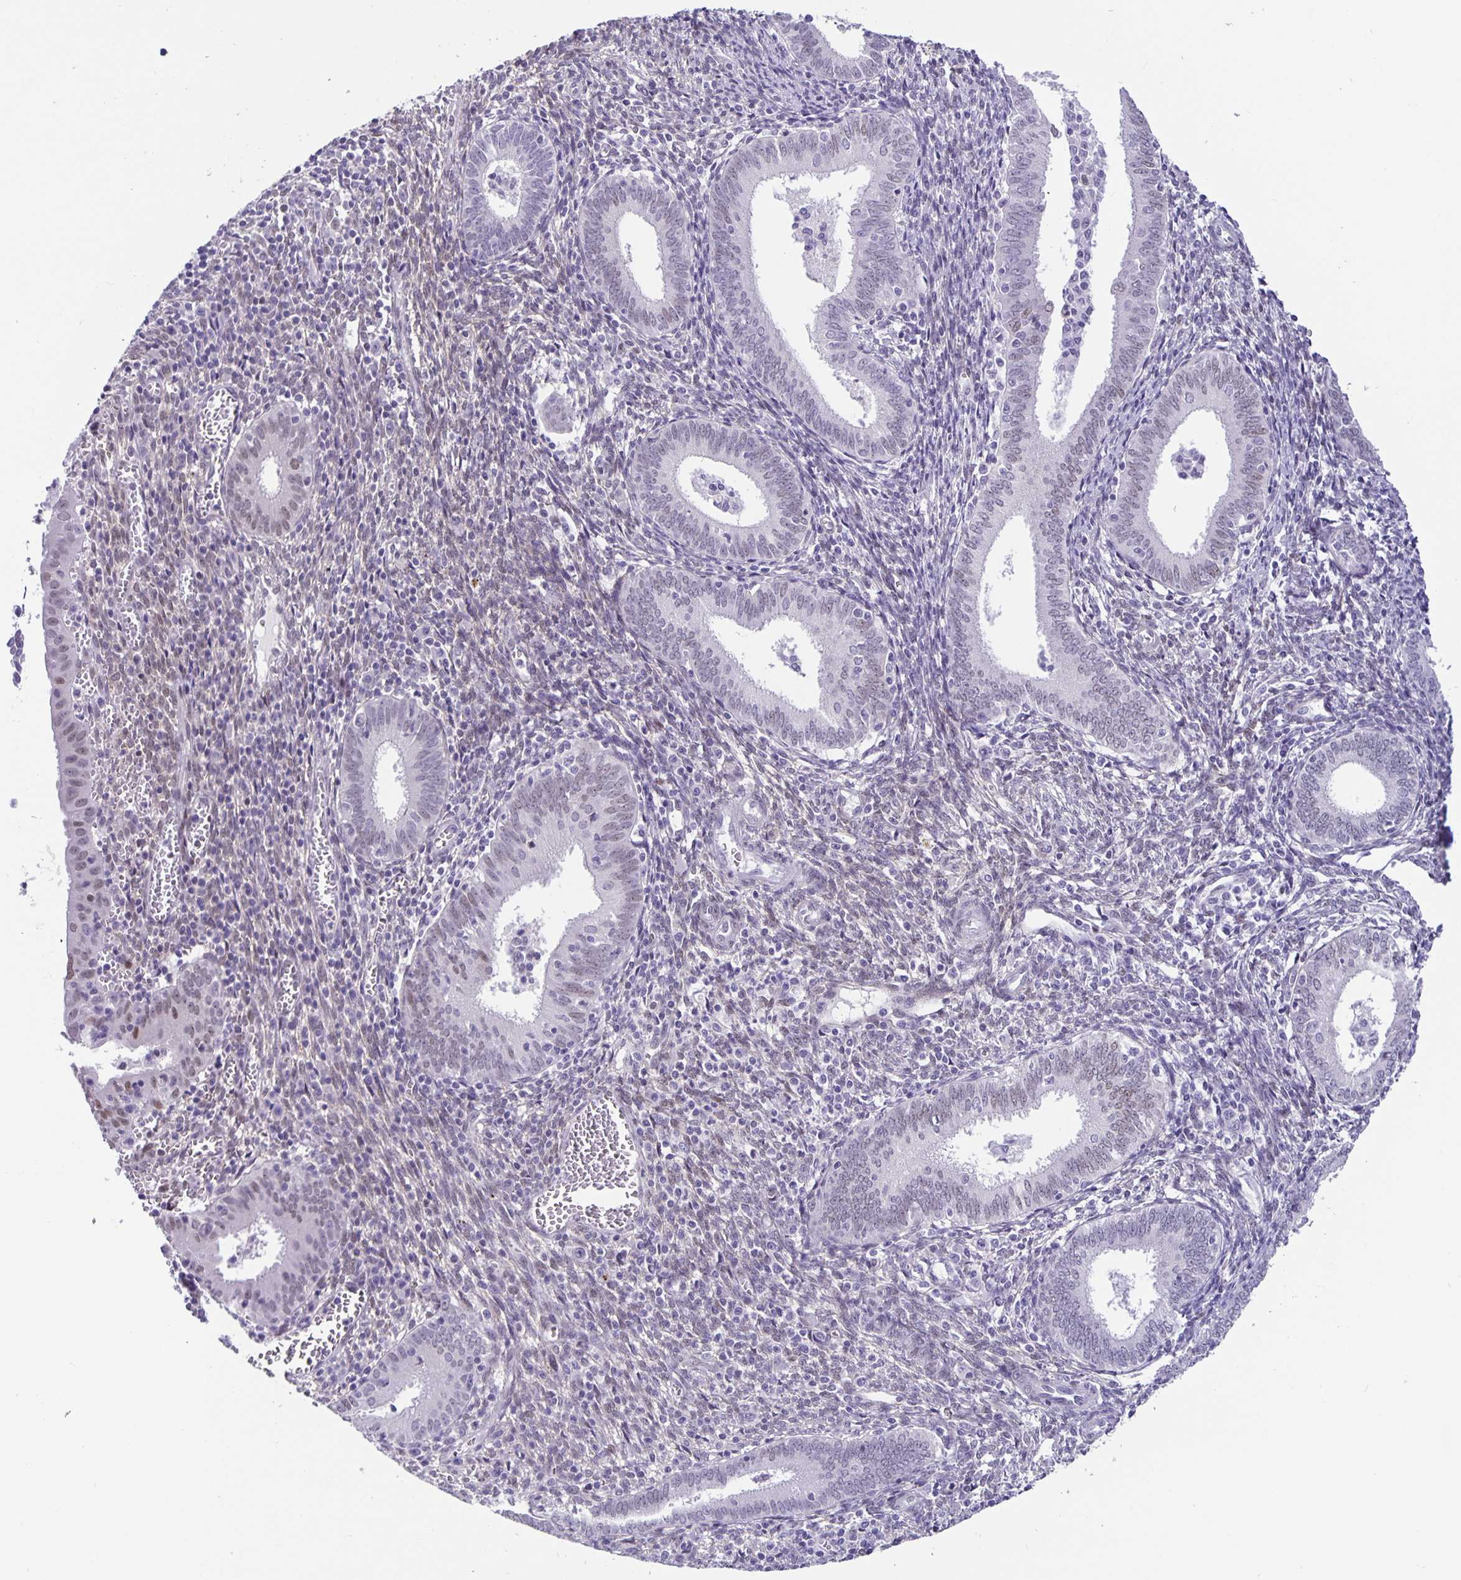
{"staining": {"intensity": "negative", "quantity": "none", "location": "none"}, "tissue": "endometrium", "cell_type": "Cells in endometrial stroma", "image_type": "normal", "snomed": [{"axis": "morphology", "description": "Normal tissue, NOS"}, {"axis": "topography", "description": "Endometrium"}], "caption": "This is a photomicrograph of IHC staining of normal endometrium, which shows no expression in cells in endometrial stroma.", "gene": "FOSL2", "patient": {"sex": "female", "age": 41}}